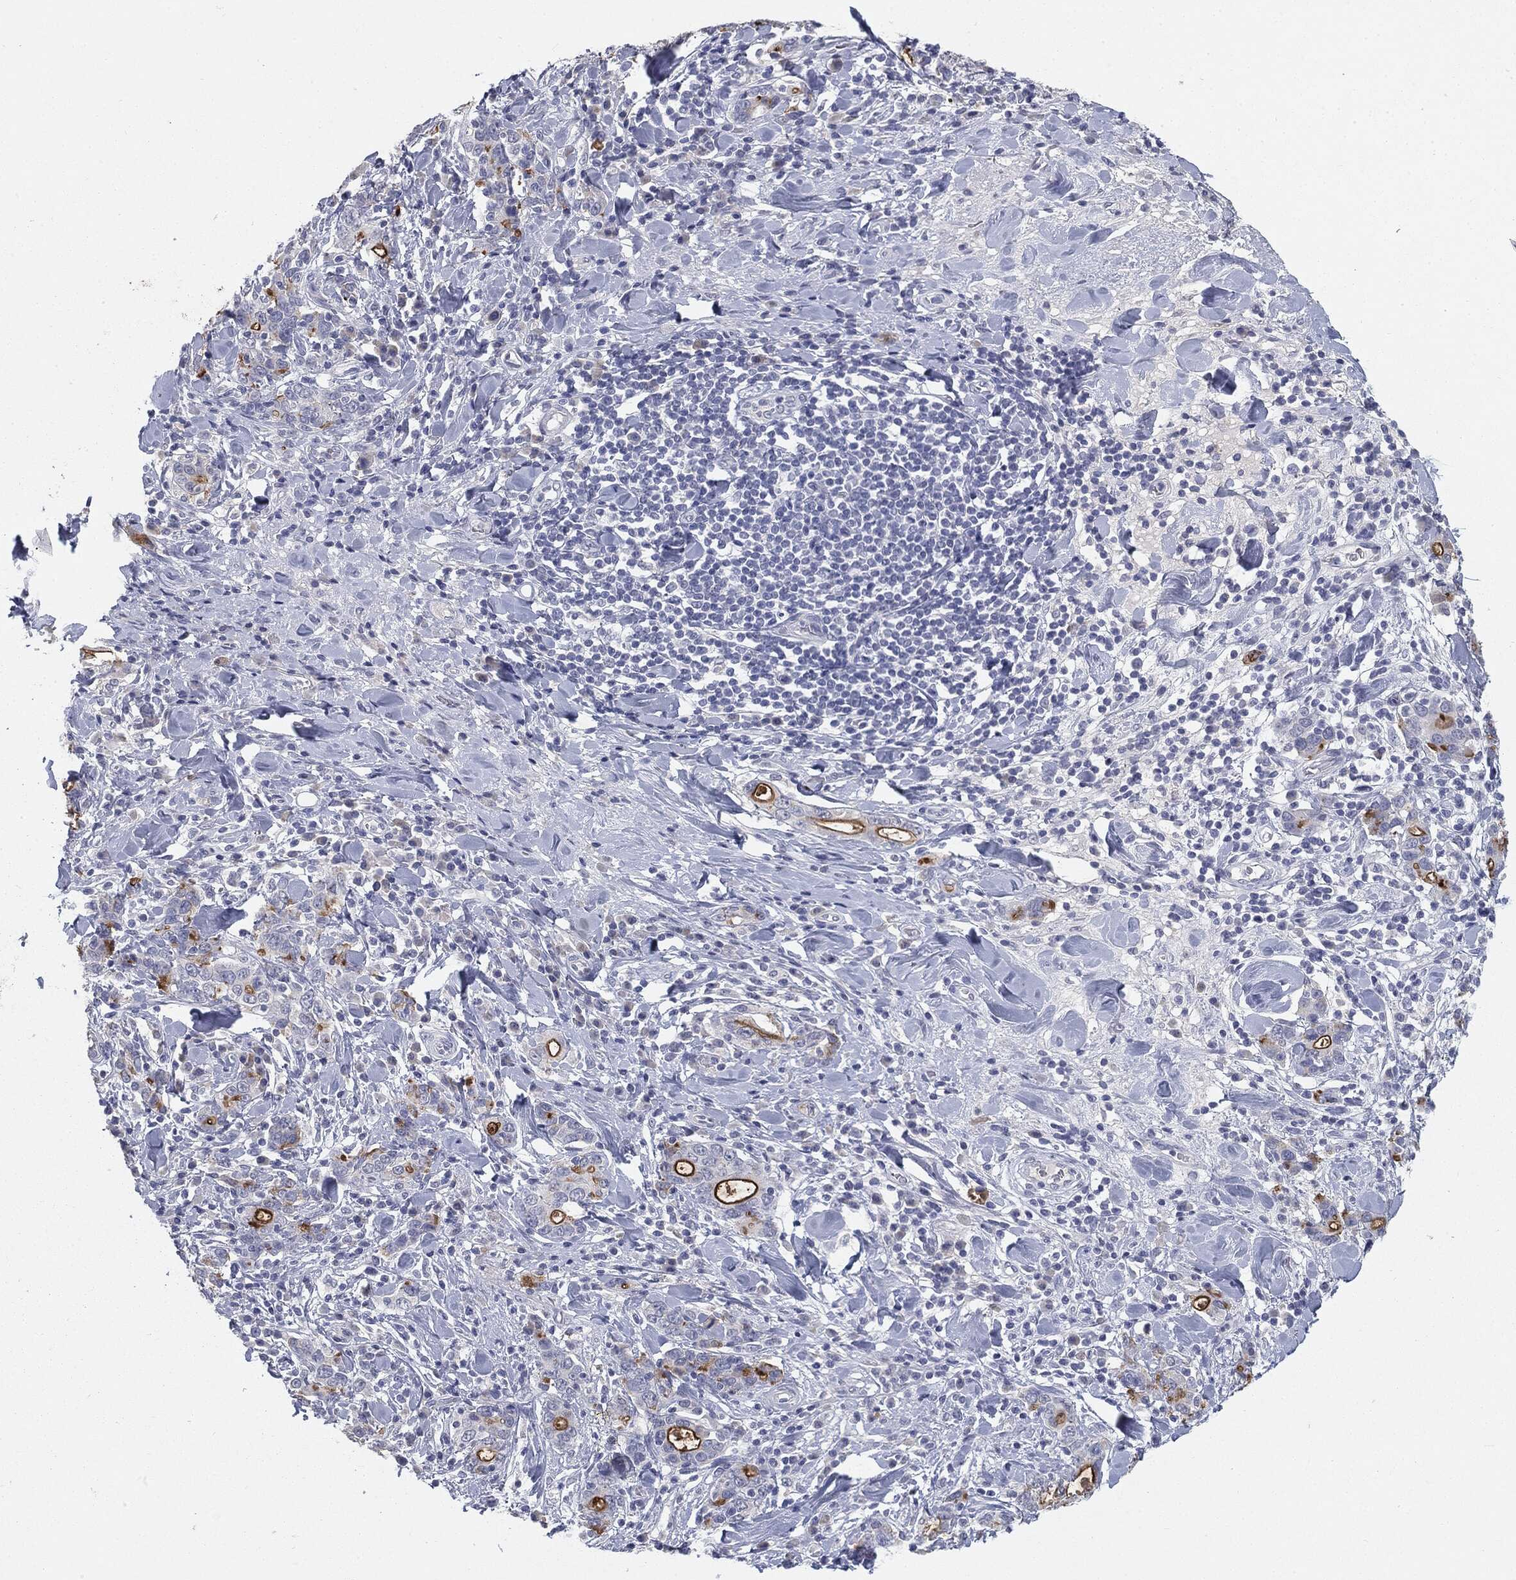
{"staining": {"intensity": "strong", "quantity": "<25%", "location": "cytoplasmic/membranous"}, "tissue": "stomach cancer", "cell_type": "Tumor cells", "image_type": "cancer", "snomed": [{"axis": "morphology", "description": "Adenocarcinoma, NOS"}, {"axis": "topography", "description": "Stomach"}], "caption": "Immunohistochemistry (DAB) staining of human adenocarcinoma (stomach) reveals strong cytoplasmic/membranous protein positivity in about <25% of tumor cells. (DAB = brown stain, brightfield microscopy at high magnification).", "gene": "MUC1", "patient": {"sex": "male", "age": 79}}